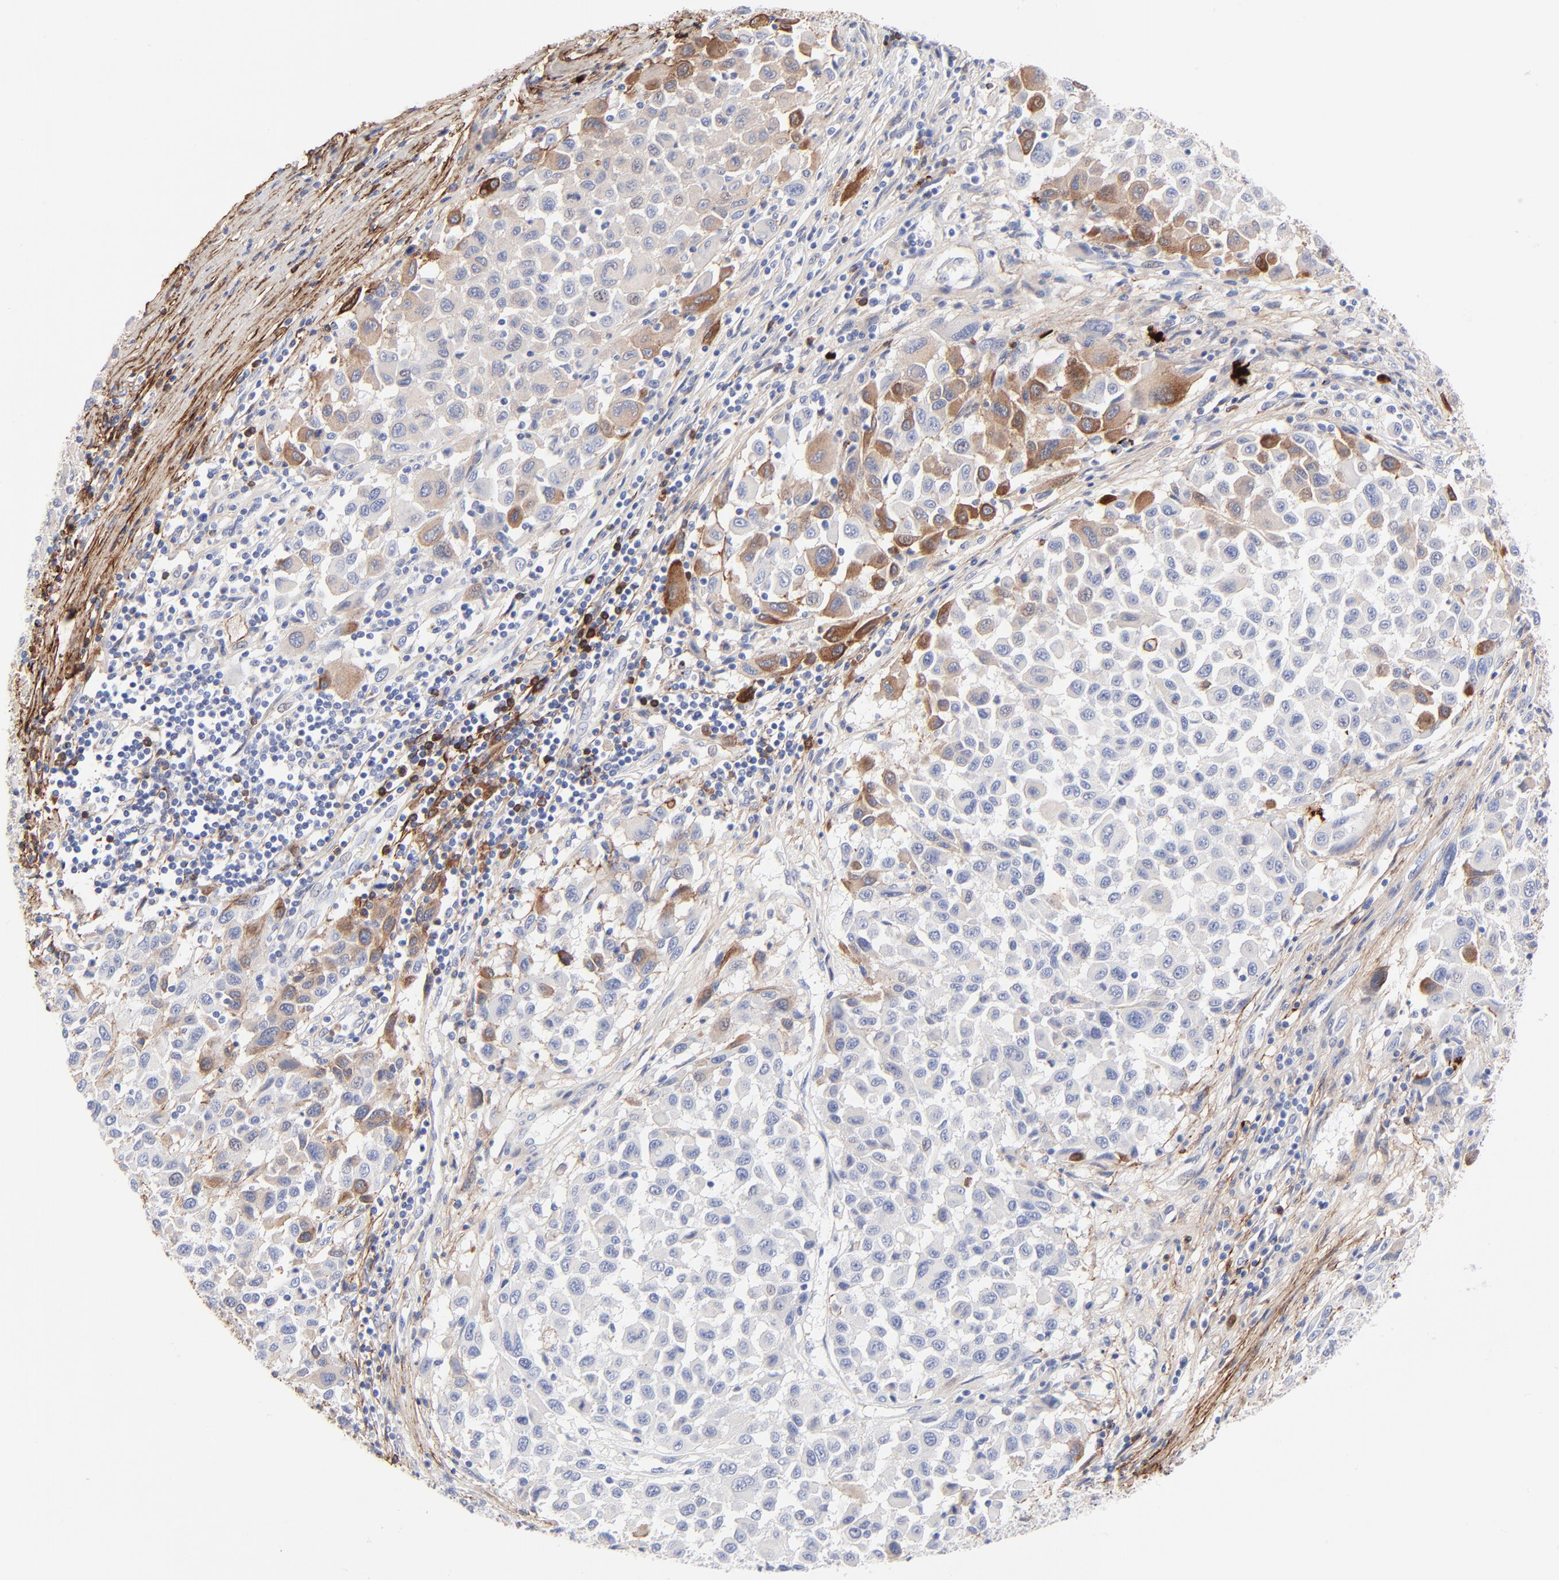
{"staining": {"intensity": "negative", "quantity": "none", "location": "none"}, "tissue": "melanoma", "cell_type": "Tumor cells", "image_type": "cancer", "snomed": [{"axis": "morphology", "description": "Malignant melanoma, Metastatic site"}, {"axis": "topography", "description": "Lymph node"}], "caption": "Histopathology image shows no protein expression in tumor cells of melanoma tissue.", "gene": "FBLN2", "patient": {"sex": "male", "age": 61}}